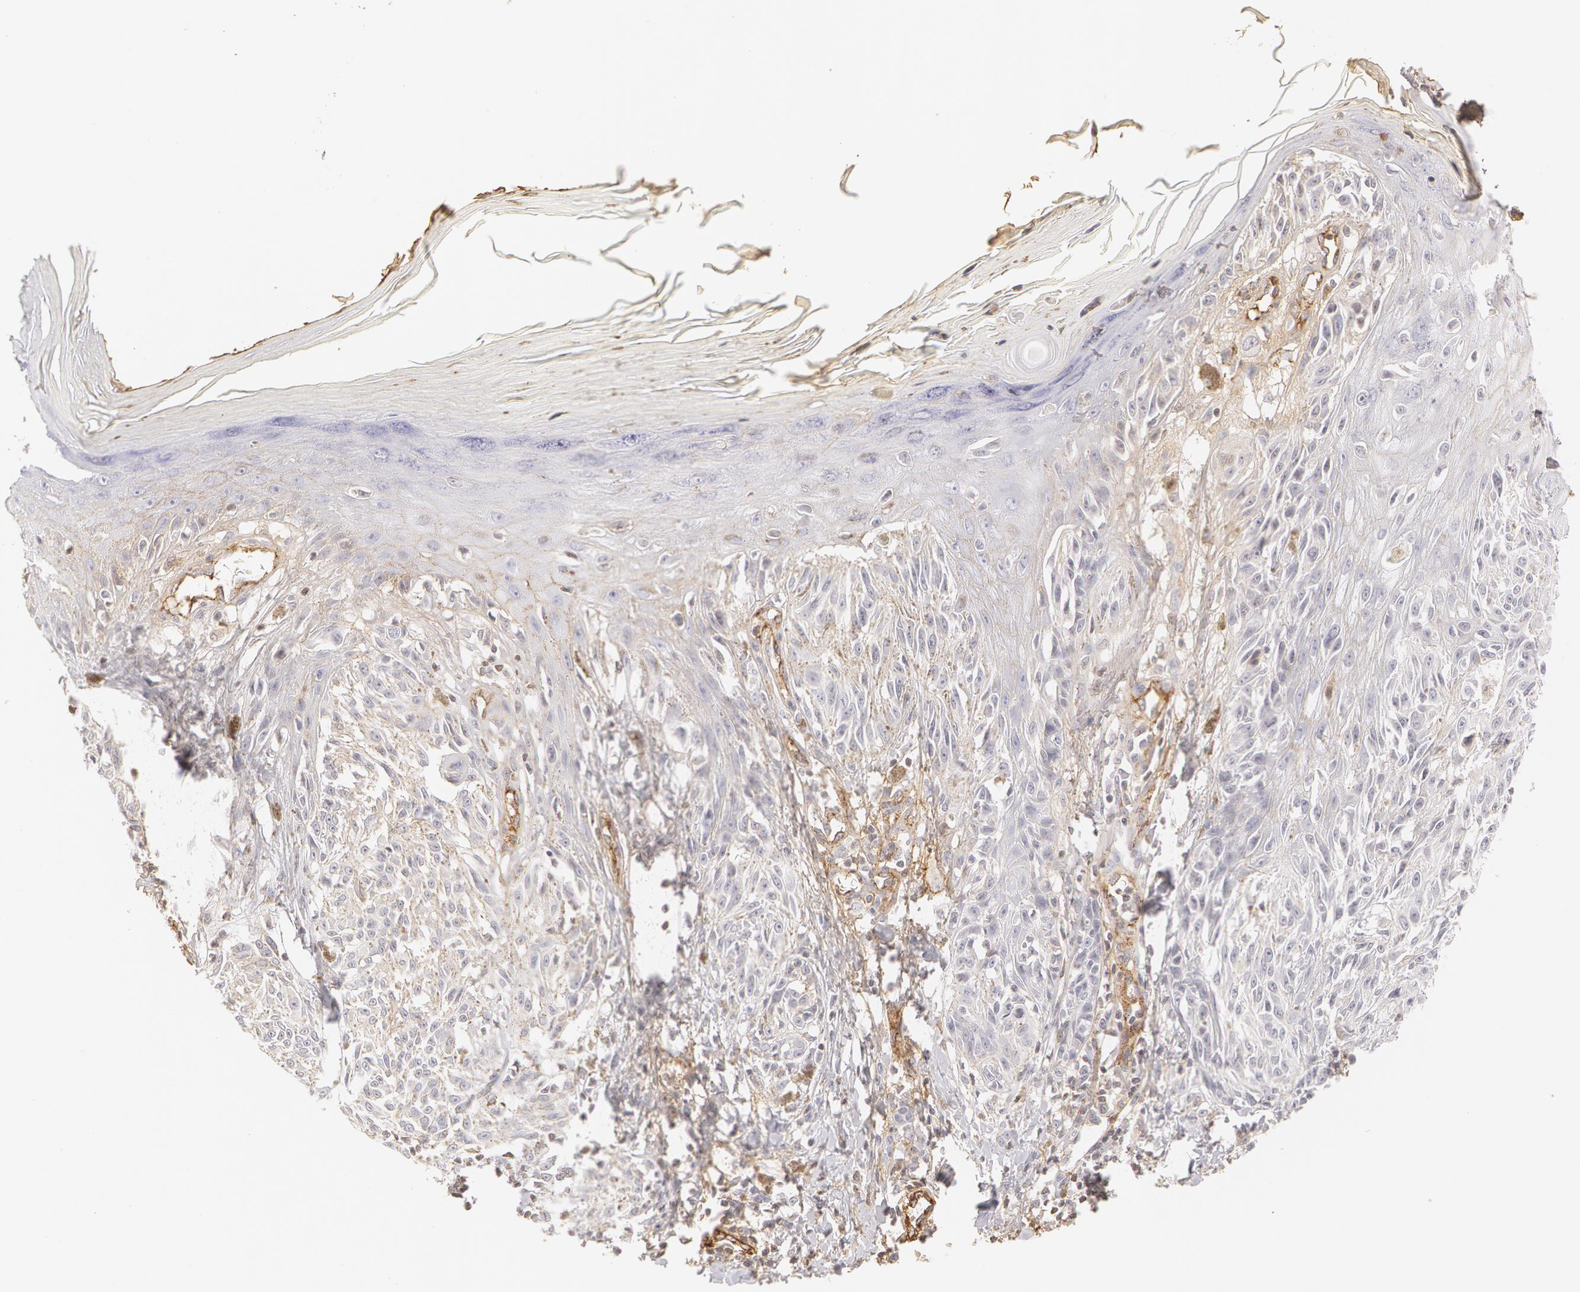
{"staining": {"intensity": "negative", "quantity": "none", "location": "none"}, "tissue": "melanoma", "cell_type": "Tumor cells", "image_type": "cancer", "snomed": [{"axis": "morphology", "description": "Malignant melanoma, NOS"}, {"axis": "topography", "description": "Skin"}], "caption": "A micrograph of human melanoma is negative for staining in tumor cells.", "gene": "VWF", "patient": {"sex": "female", "age": 77}}